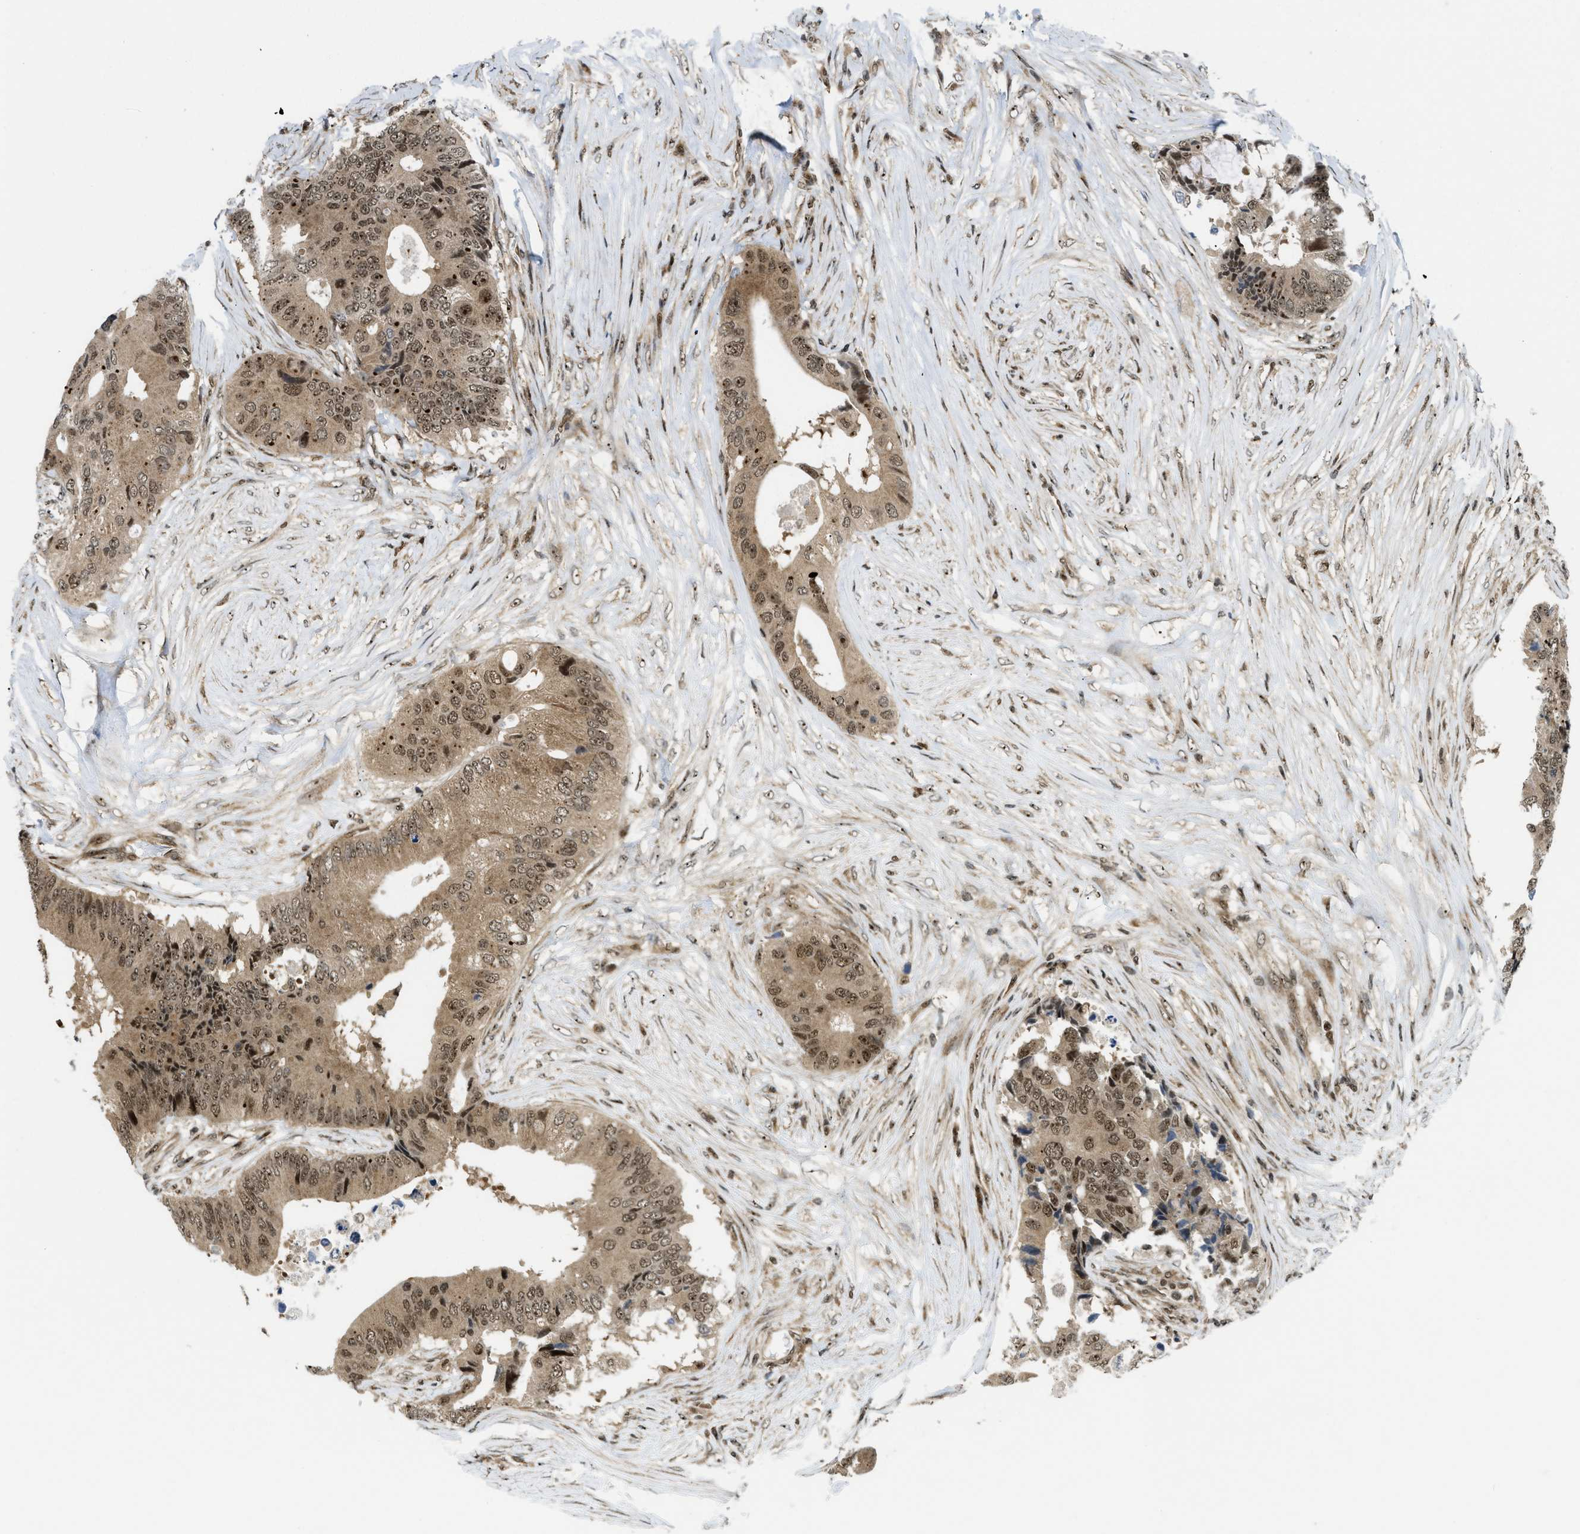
{"staining": {"intensity": "moderate", "quantity": ">75%", "location": "cytoplasmic/membranous,nuclear"}, "tissue": "colorectal cancer", "cell_type": "Tumor cells", "image_type": "cancer", "snomed": [{"axis": "morphology", "description": "Adenocarcinoma, NOS"}, {"axis": "topography", "description": "Colon"}], "caption": "Immunohistochemical staining of adenocarcinoma (colorectal) exhibits moderate cytoplasmic/membranous and nuclear protein staining in about >75% of tumor cells.", "gene": "TACC1", "patient": {"sex": "male", "age": 71}}